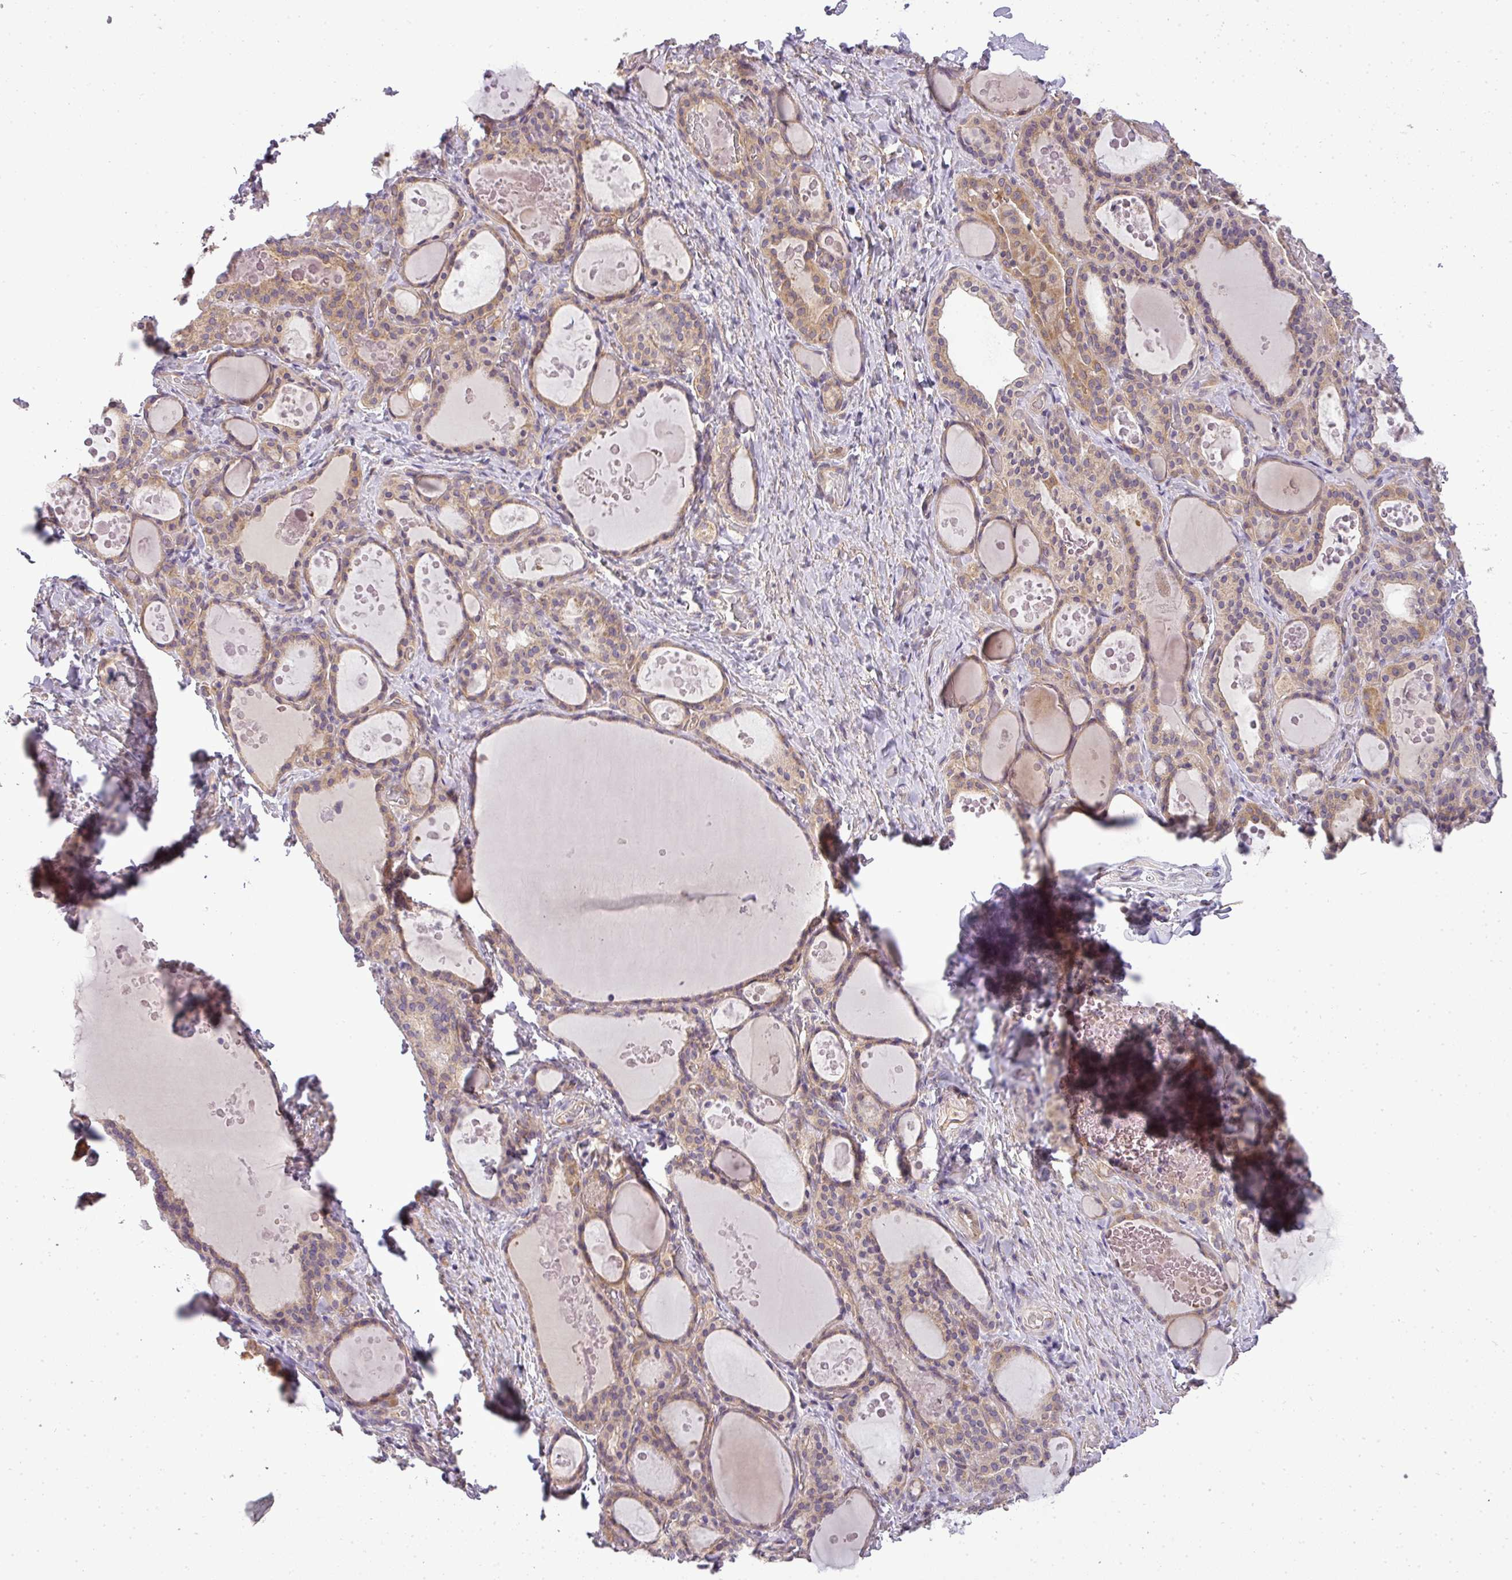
{"staining": {"intensity": "moderate", "quantity": "25%-75%", "location": "cytoplasmic/membranous"}, "tissue": "thyroid gland", "cell_type": "Glandular cells", "image_type": "normal", "snomed": [{"axis": "morphology", "description": "Normal tissue, NOS"}, {"axis": "topography", "description": "Thyroid gland"}], "caption": "Thyroid gland stained with IHC shows moderate cytoplasmic/membranous staining in approximately 25%-75% of glandular cells. The staining is performed using DAB brown chromogen to label protein expression. The nuclei are counter-stained blue using hematoxylin.", "gene": "ZDHHC1", "patient": {"sex": "female", "age": 46}}